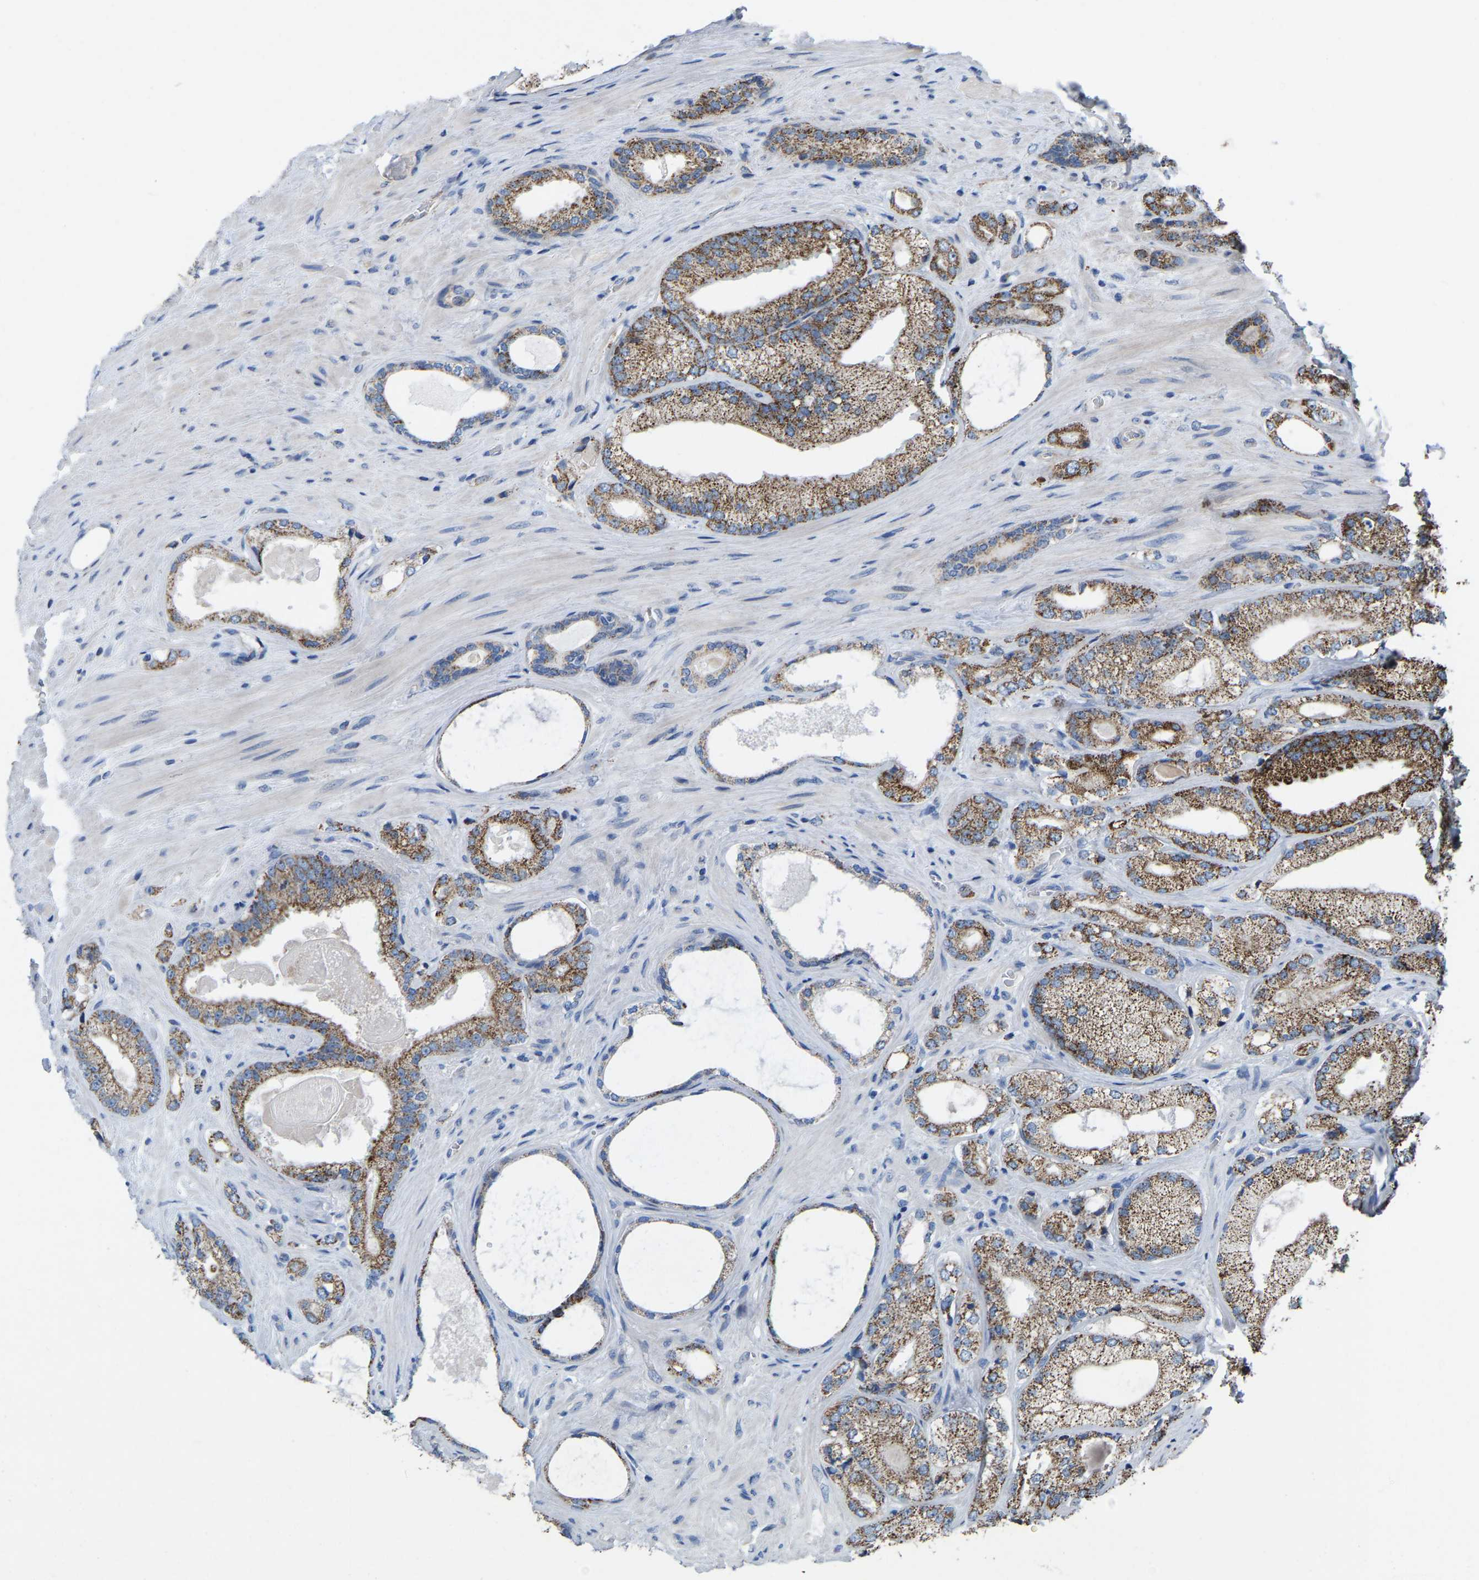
{"staining": {"intensity": "moderate", "quantity": ">75%", "location": "cytoplasmic/membranous"}, "tissue": "prostate cancer", "cell_type": "Tumor cells", "image_type": "cancer", "snomed": [{"axis": "morphology", "description": "Adenocarcinoma, Low grade"}, {"axis": "topography", "description": "Prostate"}], "caption": "Protein expression by immunohistochemistry (IHC) displays moderate cytoplasmic/membranous positivity in about >75% of tumor cells in prostate cancer.", "gene": "BCL10", "patient": {"sex": "male", "age": 65}}